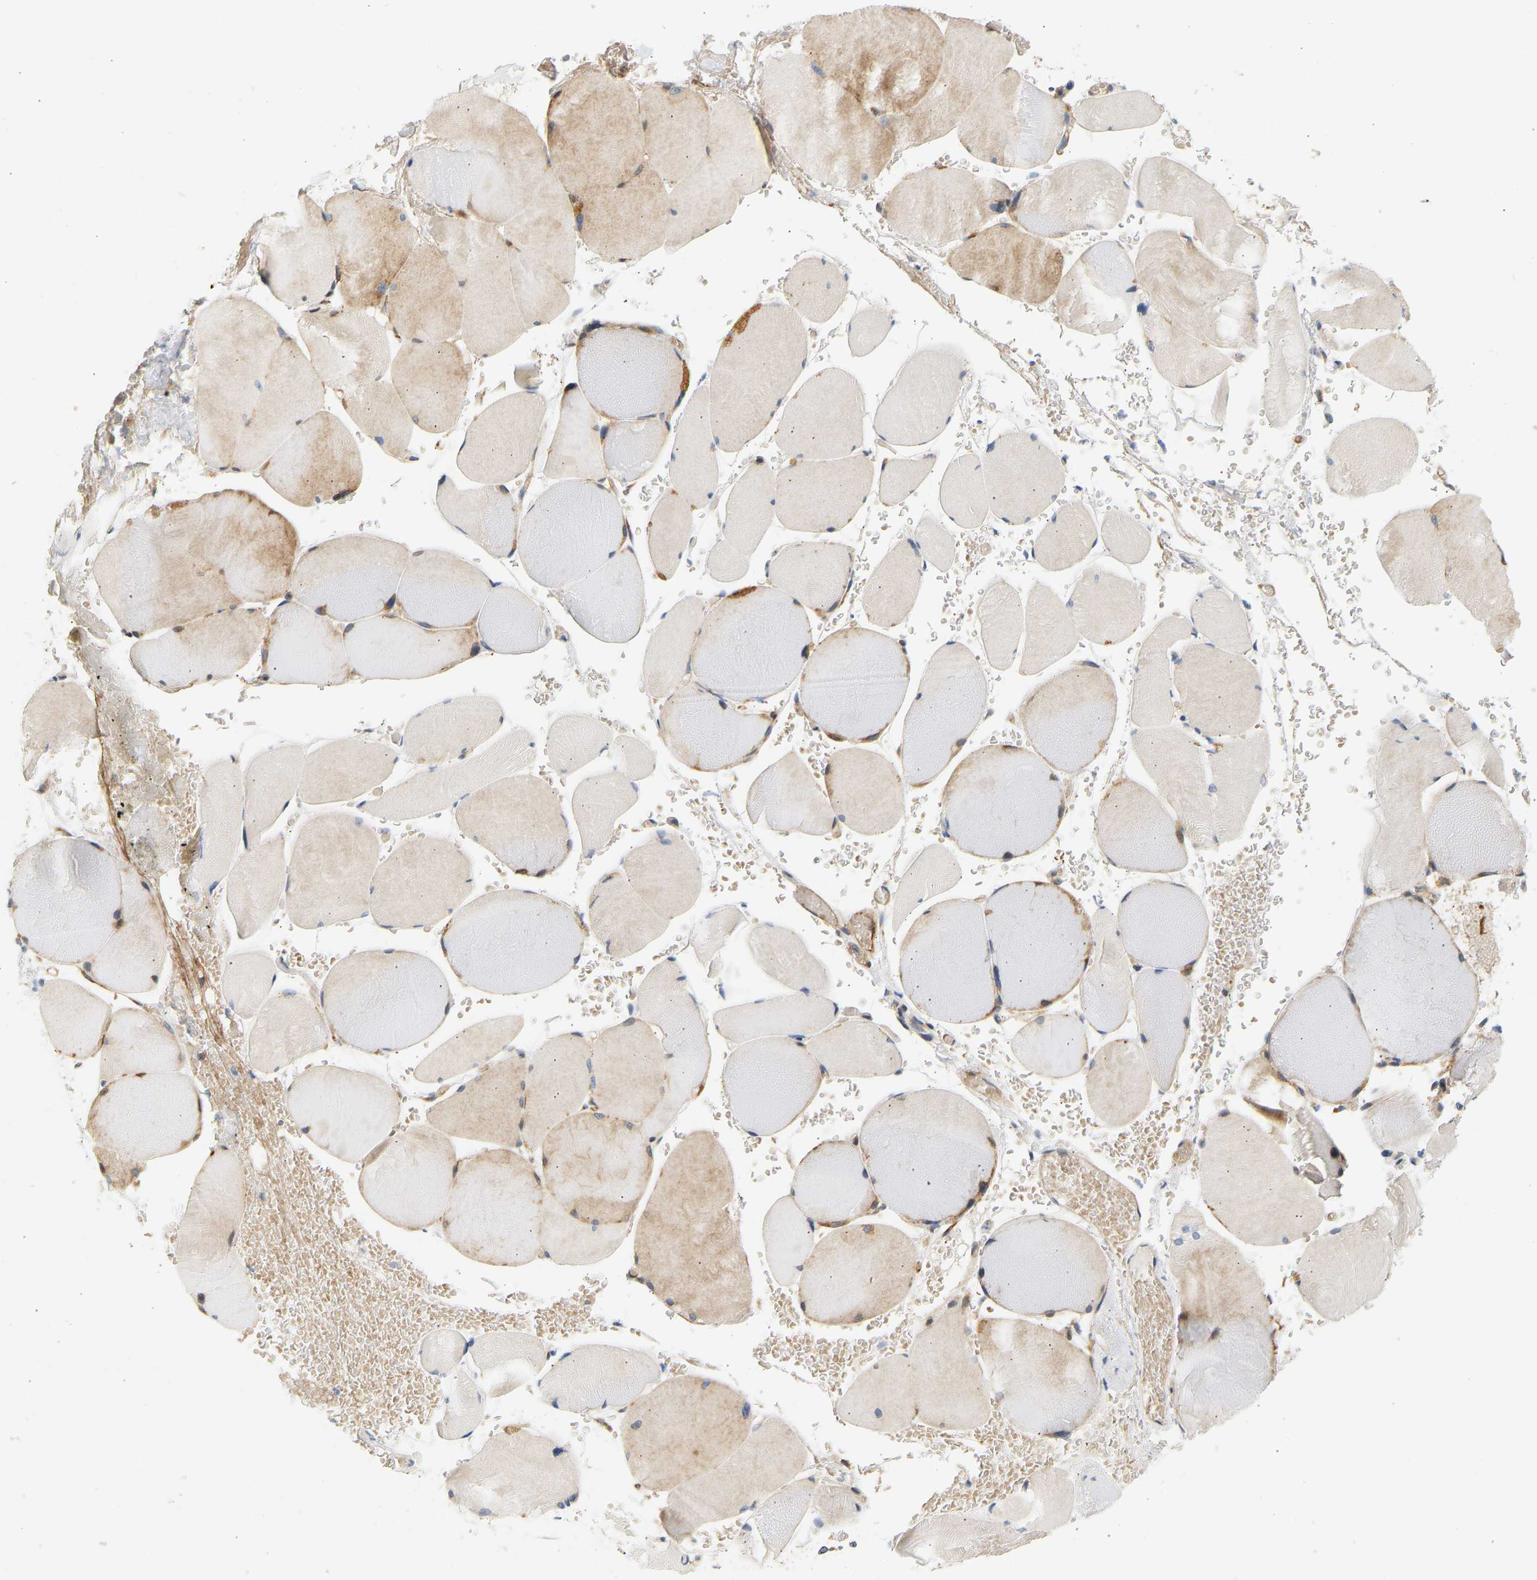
{"staining": {"intensity": "weak", "quantity": ">75%", "location": "cytoplasmic/membranous"}, "tissue": "skeletal muscle", "cell_type": "Myocytes", "image_type": "normal", "snomed": [{"axis": "morphology", "description": "Normal tissue, NOS"}, {"axis": "topography", "description": "Skin"}, {"axis": "topography", "description": "Skeletal muscle"}], "caption": "Protein expression by IHC shows weak cytoplasmic/membranous positivity in about >75% of myocytes in normal skeletal muscle.", "gene": "RPS14", "patient": {"sex": "male", "age": 83}}